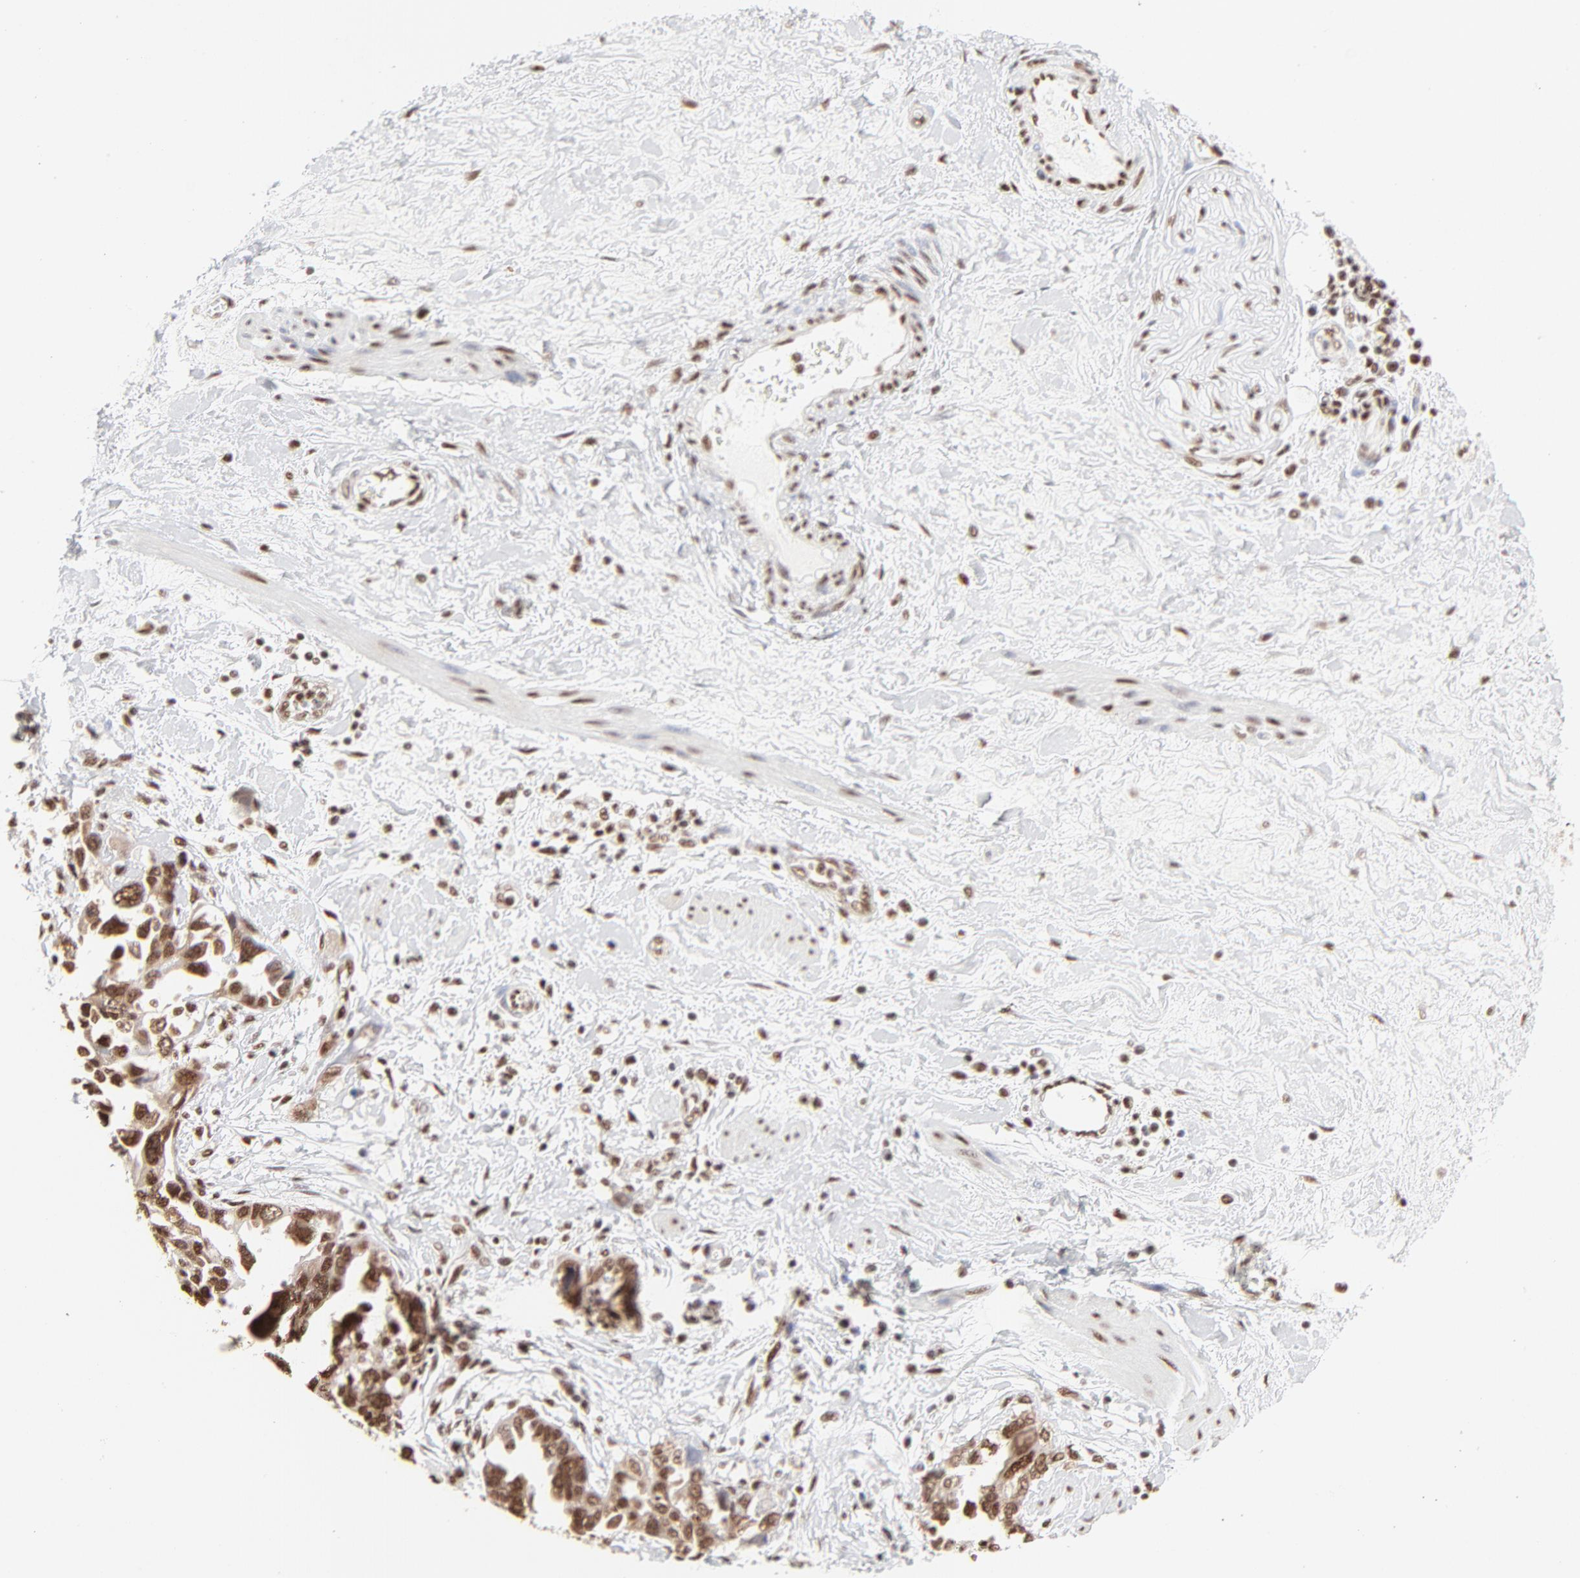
{"staining": {"intensity": "strong", "quantity": ">75%", "location": "nuclear"}, "tissue": "ovarian cancer", "cell_type": "Tumor cells", "image_type": "cancer", "snomed": [{"axis": "morphology", "description": "Cystadenocarcinoma, serous, NOS"}, {"axis": "topography", "description": "Ovary"}], "caption": "A brown stain labels strong nuclear staining of a protein in serous cystadenocarcinoma (ovarian) tumor cells. Immunohistochemistry stains the protein of interest in brown and the nuclei are stained blue.", "gene": "TARDBP", "patient": {"sex": "female", "age": 63}}